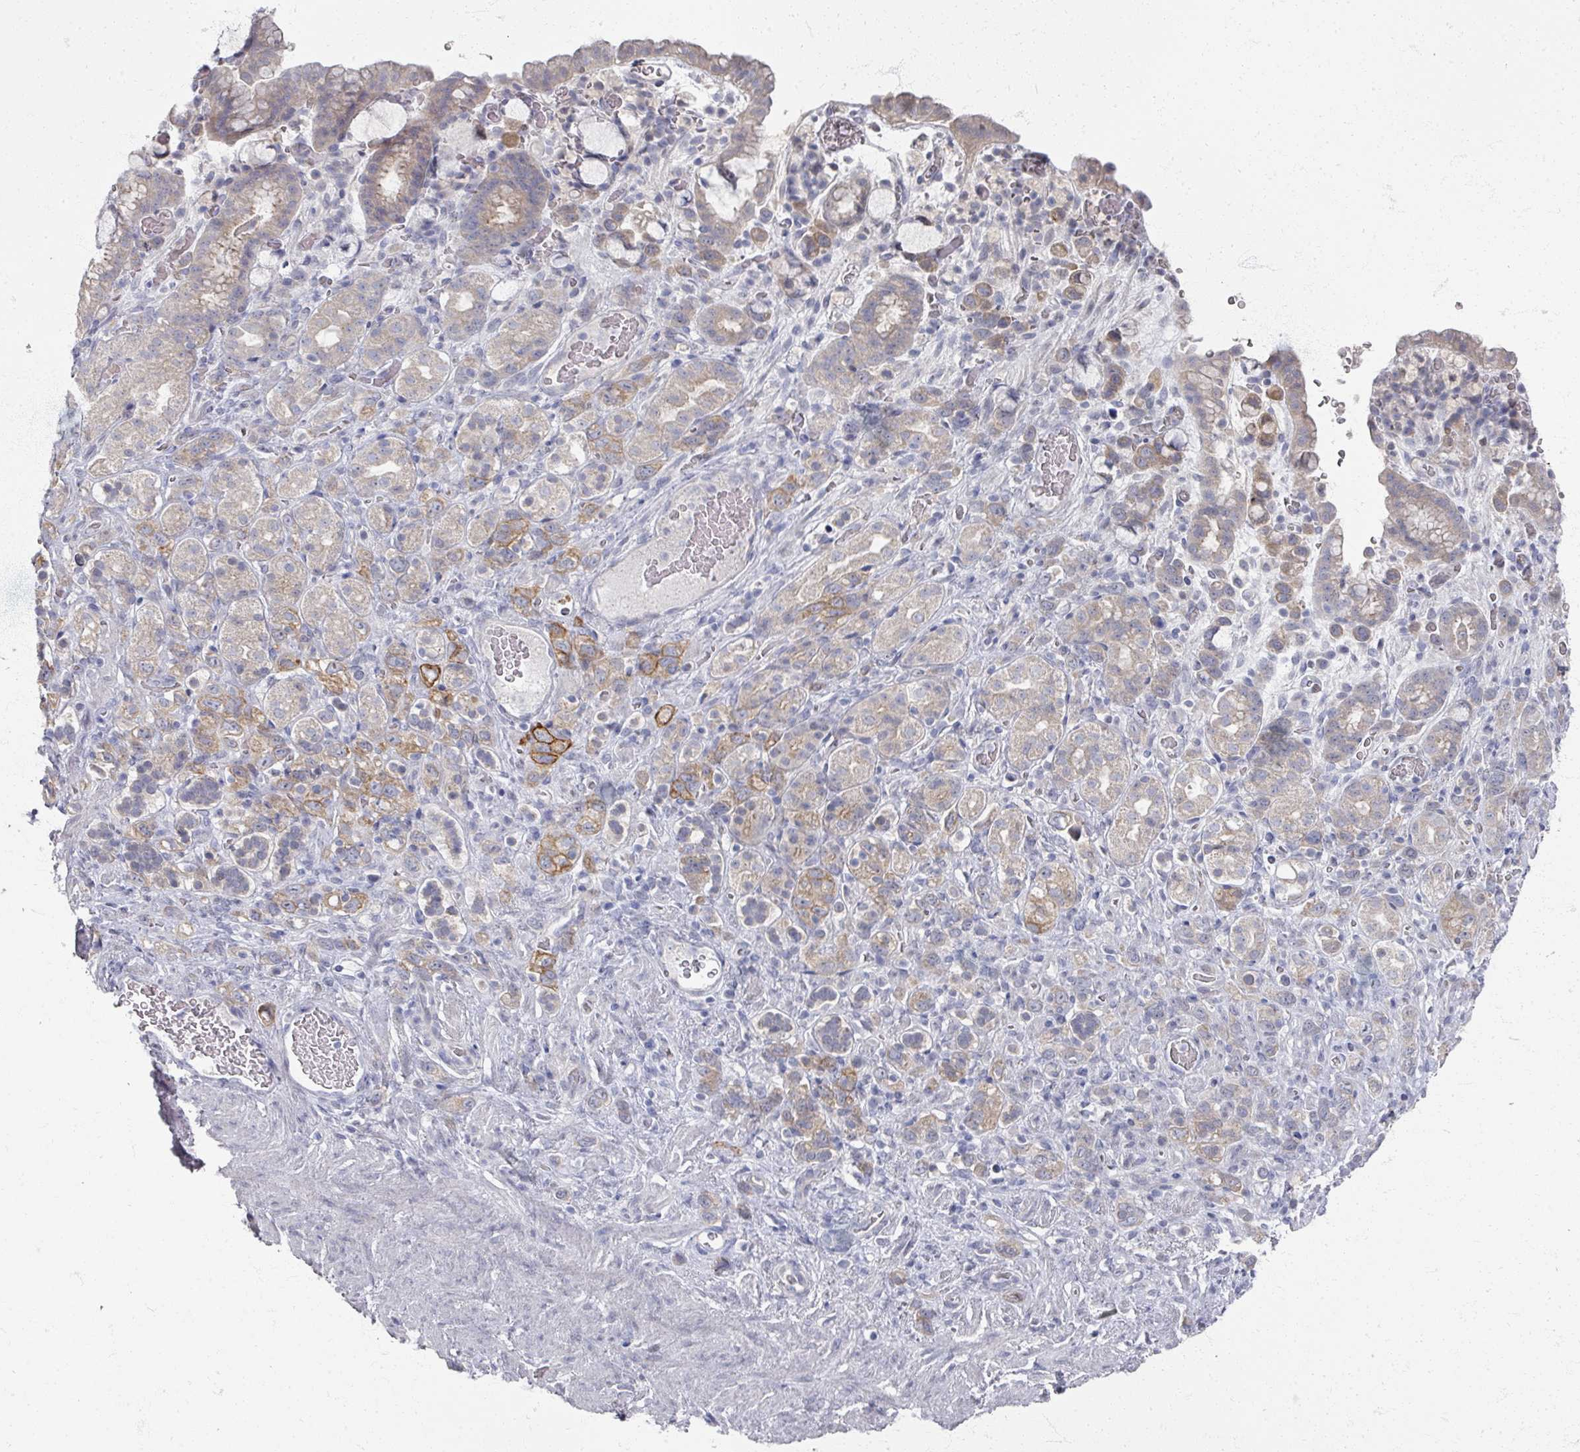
{"staining": {"intensity": "moderate", "quantity": "<25%", "location": "cytoplasmic/membranous"}, "tissue": "stomach cancer", "cell_type": "Tumor cells", "image_type": "cancer", "snomed": [{"axis": "morphology", "description": "Adenocarcinoma, NOS"}, {"axis": "topography", "description": "Stomach"}], "caption": "High-power microscopy captured an immunohistochemistry (IHC) image of stomach cancer, revealing moderate cytoplasmic/membranous expression in approximately <25% of tumor cells.", "gene": "TTYH3", "patient": {"sex": "female", "age": 65}}